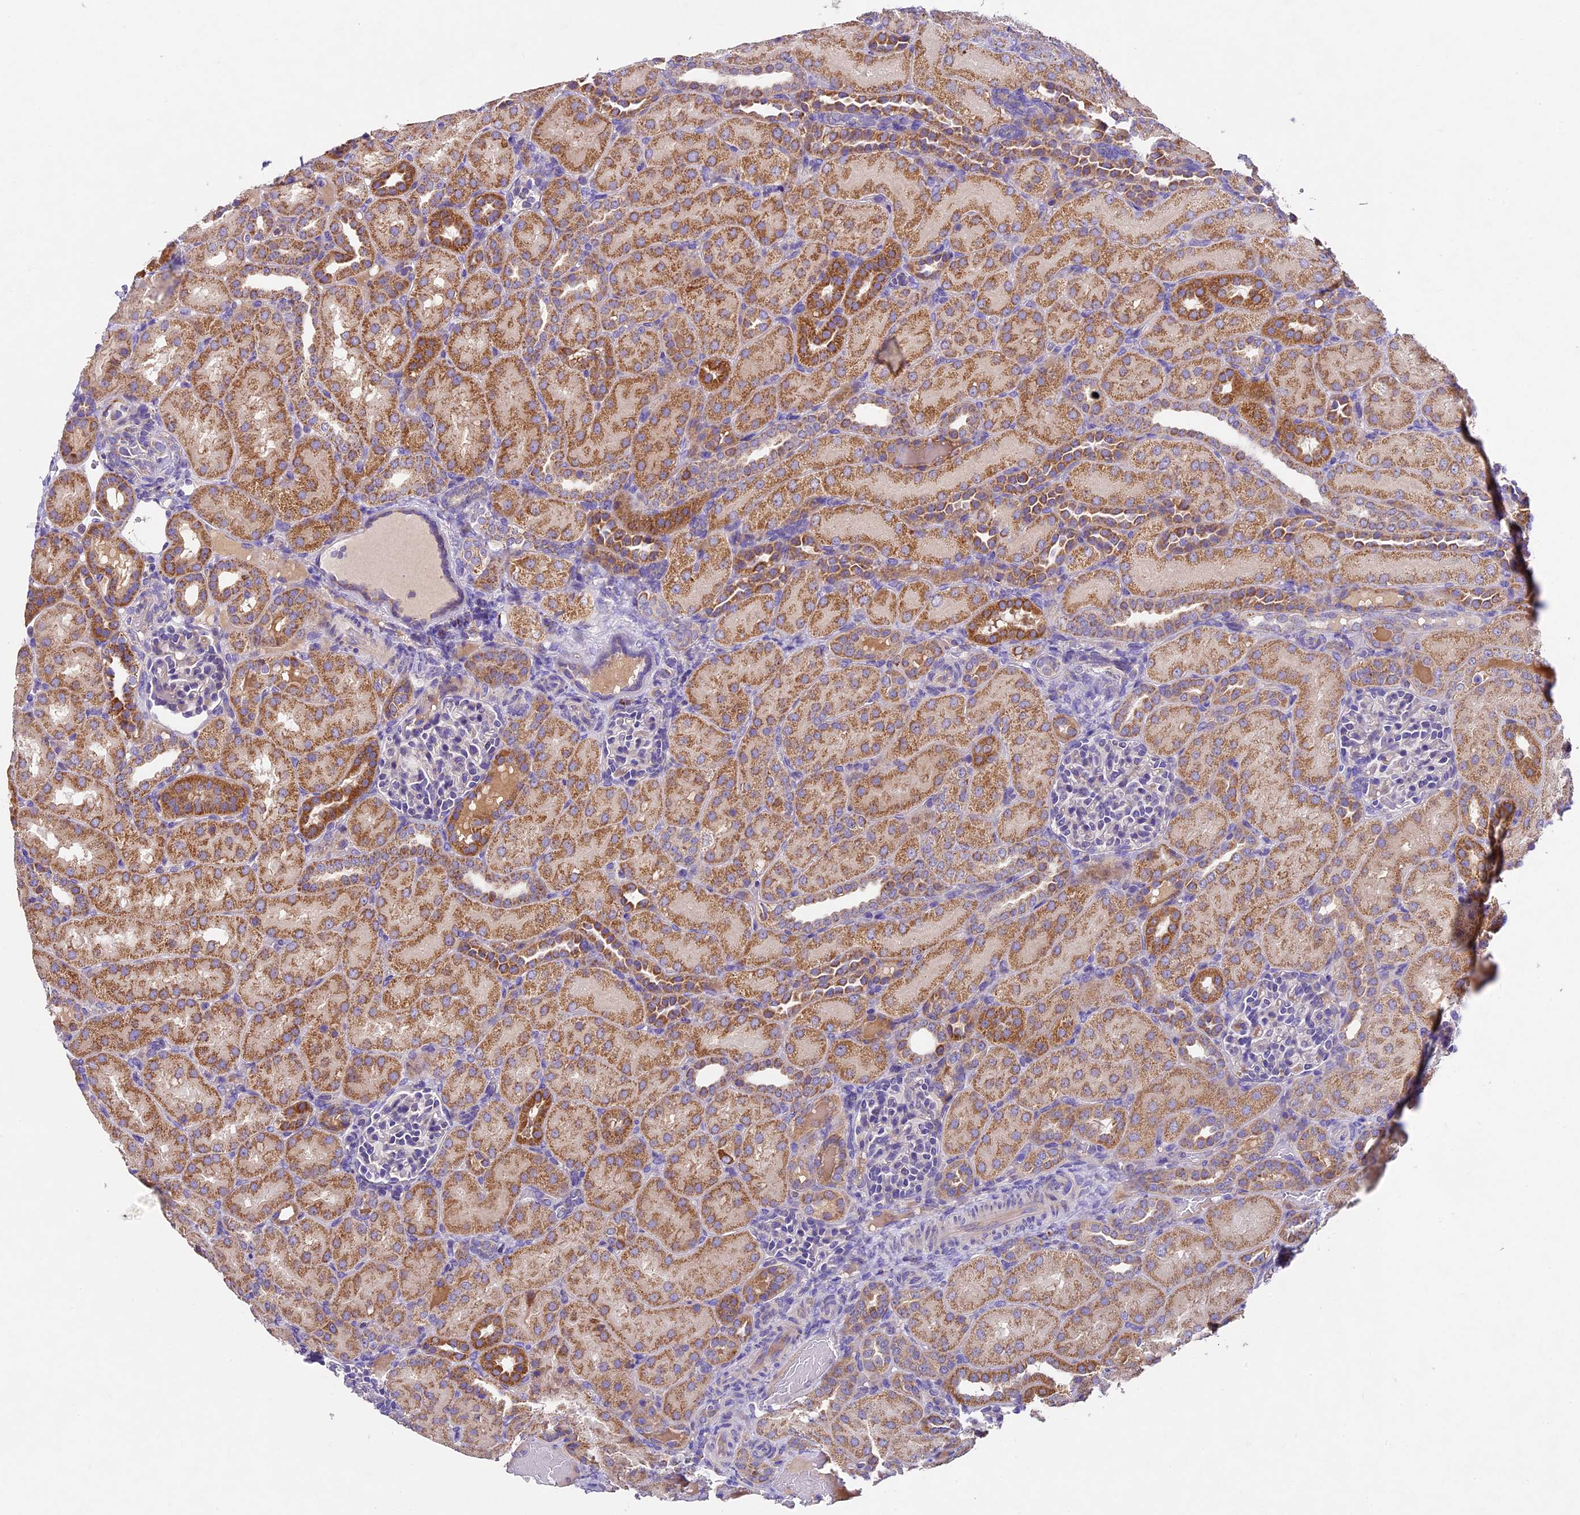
{"staining": {"intensity": "negative", "quantity": "none", "location": "none"}, "tissue": "kidney", "cell_type": "Cells in glomeruli", "image_type": "normal", "snomed": [{"axis": "morphology", "description": "Normal tissue, NOS"}, {"axis": "topography", "description": "Kidney"}], "caption": "An immunohistochemistry (IHC) micrograph of normal kidney is shown. There is no staining in cells in glomeruli of kidney.", "gene": "PMPCB", "patient": {"sex": "male", "age": 1}}